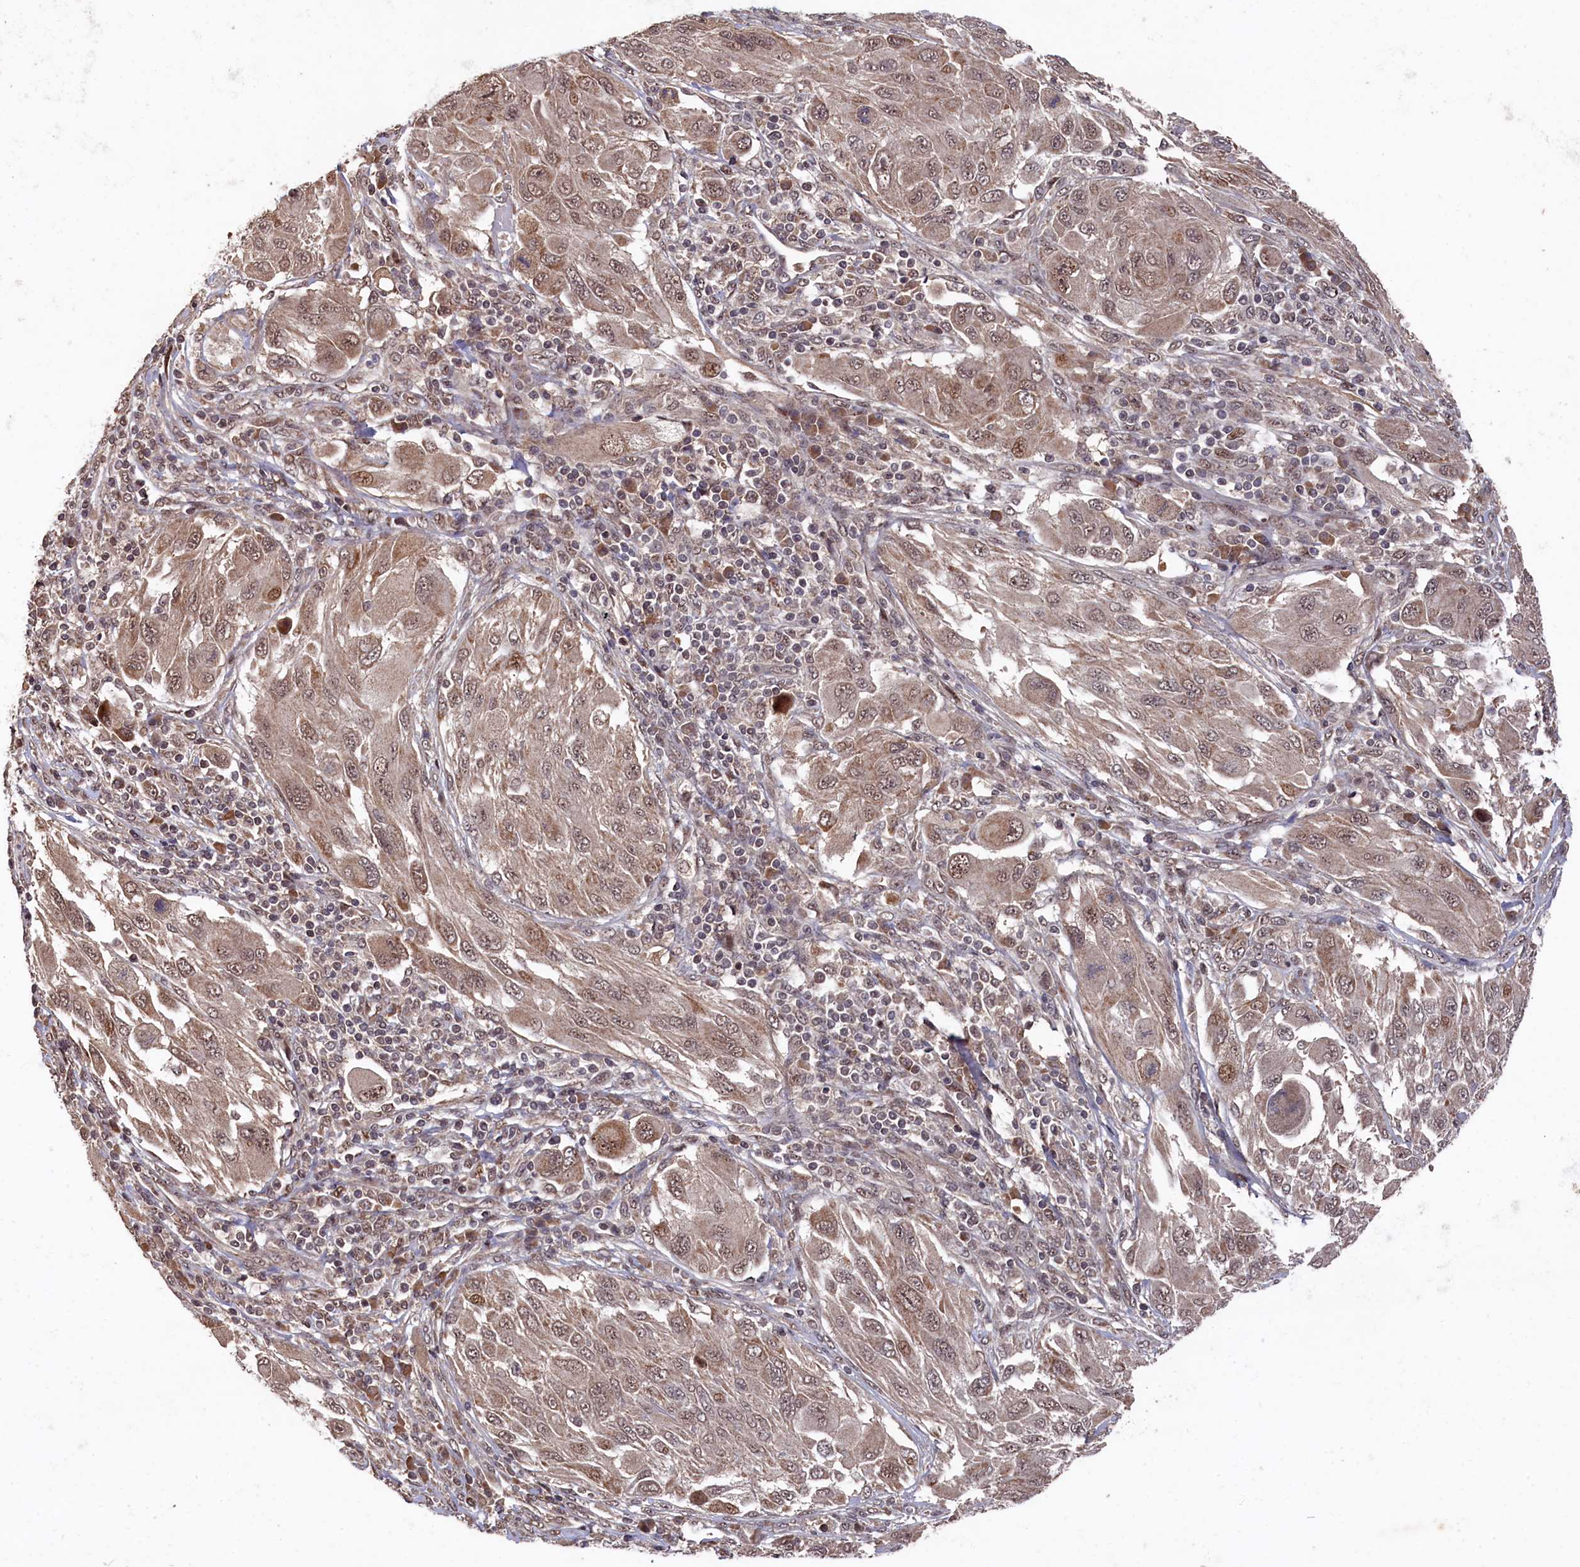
{"staining": {"intensity": "weak", "quantity": ">75%", "location": "cytoplasmic/membranous,nuclear"}, "tissue": "melanoma", "cell_type": "Tumor cells", "image_type": "cancer", "snomed": [{"axis": "morphology", "description": "Malignant melanoma, NOS"}, {"axis": "topography", "description": "Skin"}], "caption": "Protein staining exhibits weak cytoplasmic/membranous and nuclear expression in about >75% of tumor cells in melanoma.", "gene": "CLPX", "patient": {"sex": "female", "age": 91}}